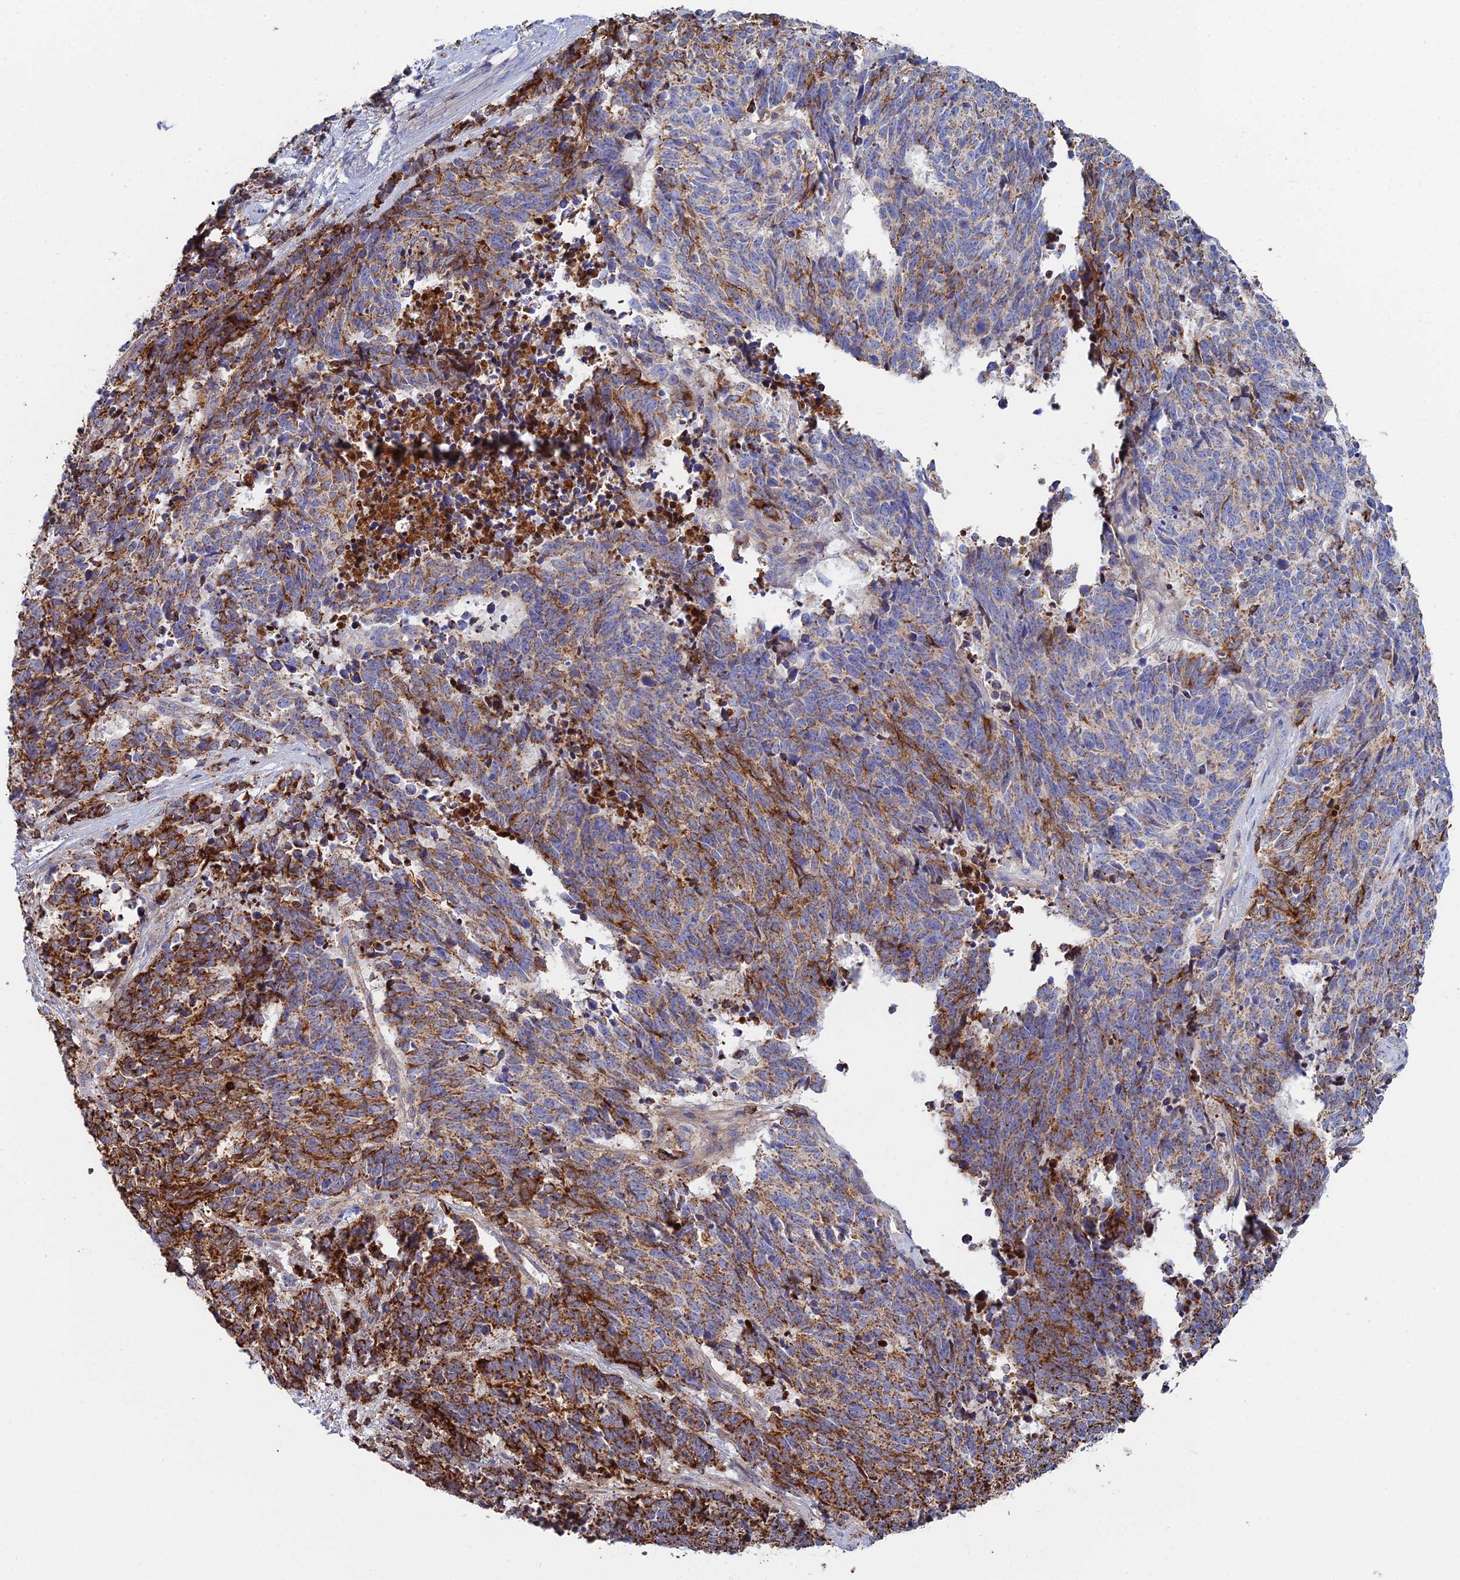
{"staining": {"intensity": "strong", "quantity": "25%-75%", "location": "cytoplasmic/membranous"}, "tissue": "cervical cancer", "cell_type": "Tumor cells", "image_type": "cancer", "snomed": [{"axis": "morphology", "description": "Squamous cell carcinoma, NOS"}, {"axis": "topography", "description": "Cervix"}], "caption": "Strong cytoplasmic/membranous protein positivity is appreciated in about 25%-75% of tumor cells in cervical cancer.", "gene": "SPOCK2", "patient": {"sex": "female", "age": 29}}